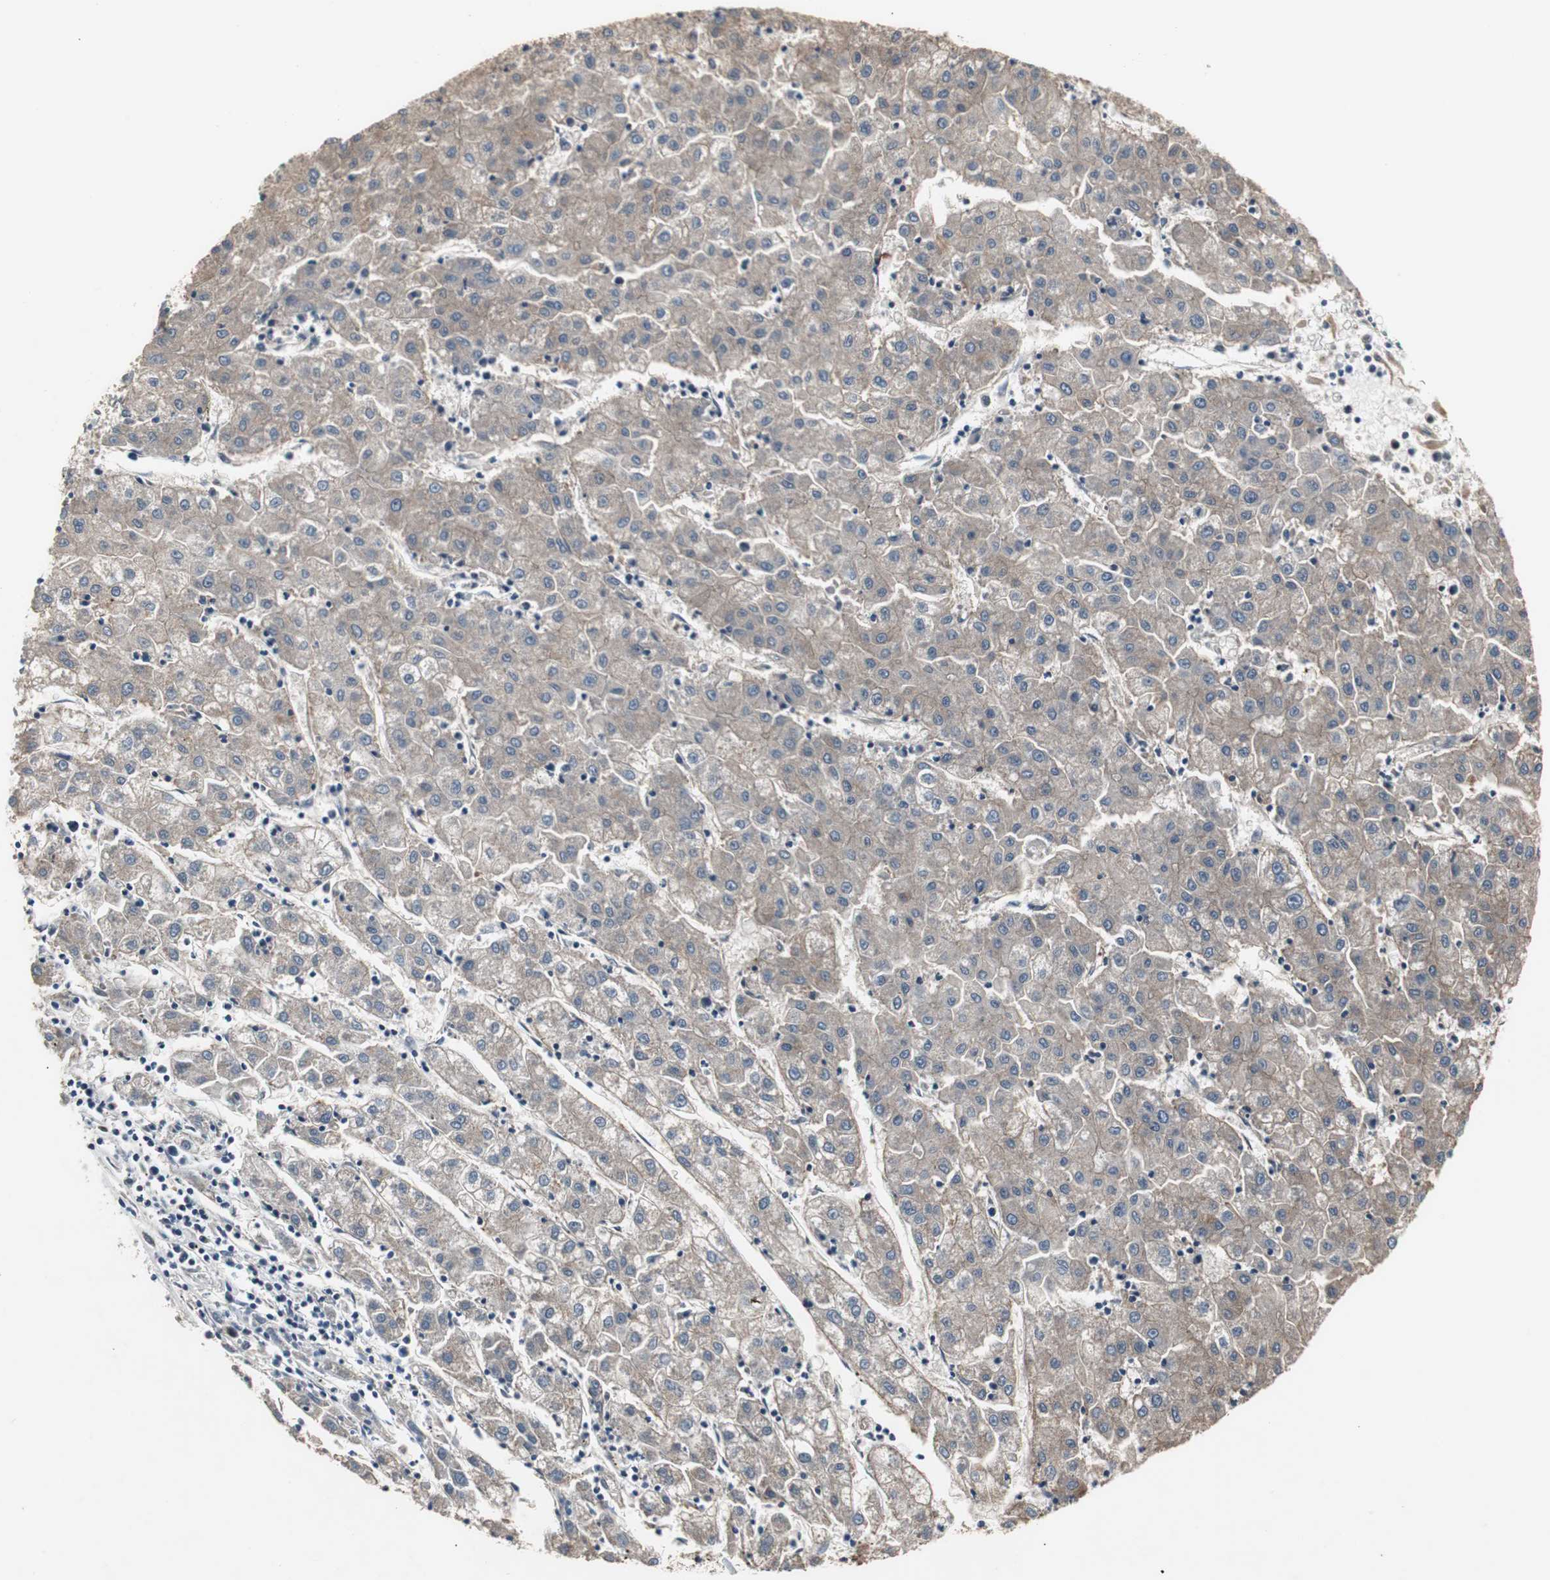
{"staining": {"intensity": "weak", "quantity": ">75%", "location": "cytoplasmic/membranous"}, "tissue": "liver cancer", "cell_type": "Tumor cells", "image_type": "cancer", "snomed": [{"axis": "morphology", "description": "Carcinoma, Hepatocellular, NOS"}, {"axis": "topography", "description": "Liver"}], "caption": "Protein expression analysis of human hepatocellular carcinoma (liver) reveals weak cytoplasmic/membranous expression in about >75% of tumor cells. Immunohistochemistry stains the protein in brown and the nuclei are stained blue.", "gene": "ATP2B2", "patient": {"sex": "male", "age": 72}}